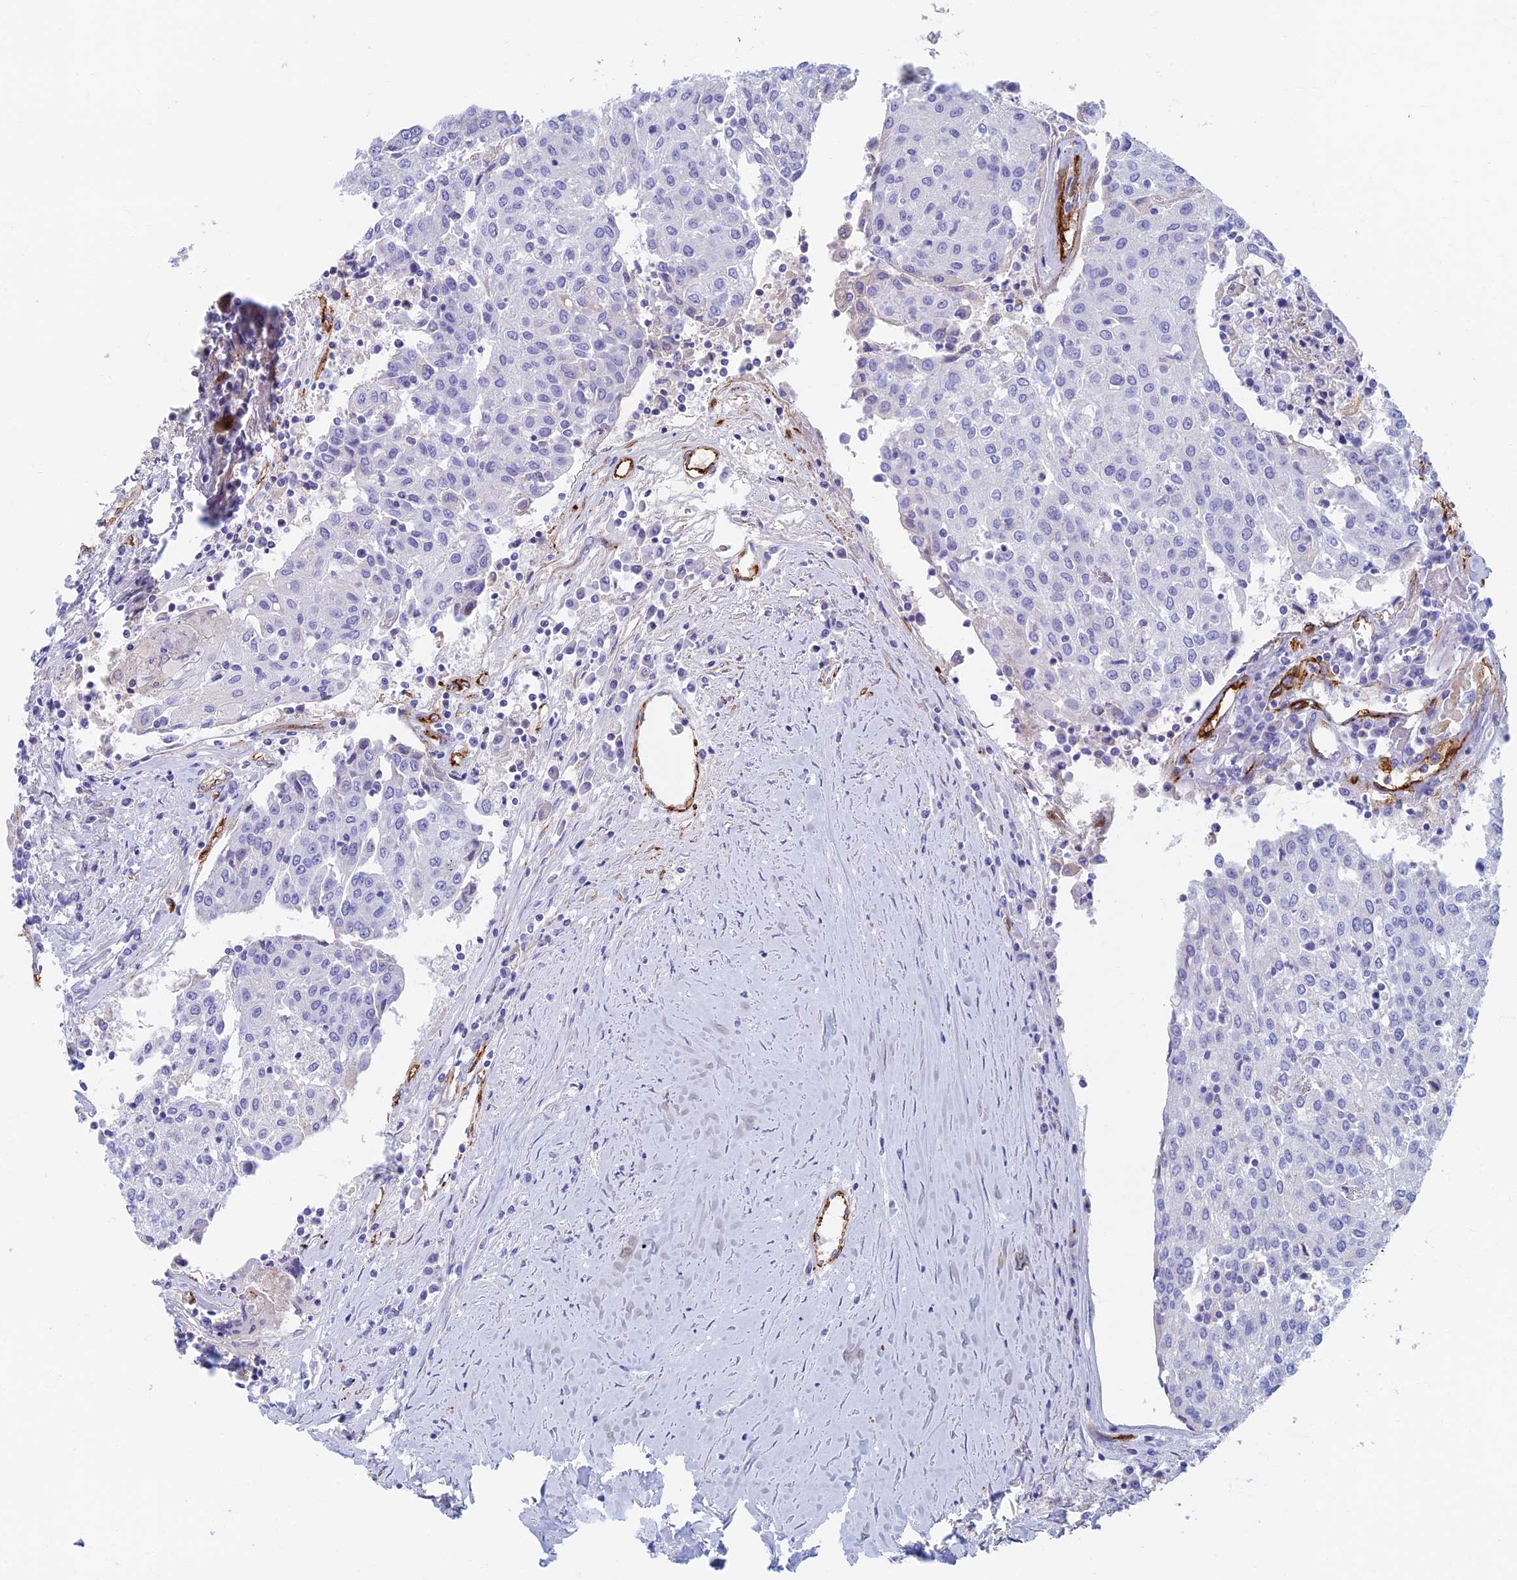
{"staining": {"intensity": "negative", "quantity": "none", "location": "none"}, "tissue": "urothelial cancer", "cell_type": "Tumor cells", "image_type": "cancer", "snomed": [{"axis": "morphology", "description": "Urothelial carcinoma, High grade"}, {"axis": "topography", "description": "Urinary bladder"}], "caption": "Photomicrograph shows no protein staining in tumor cells of urothelial cancer tissue.", "gene": "ETFRF1", "patient": {"sex": "female", "age": 85}}